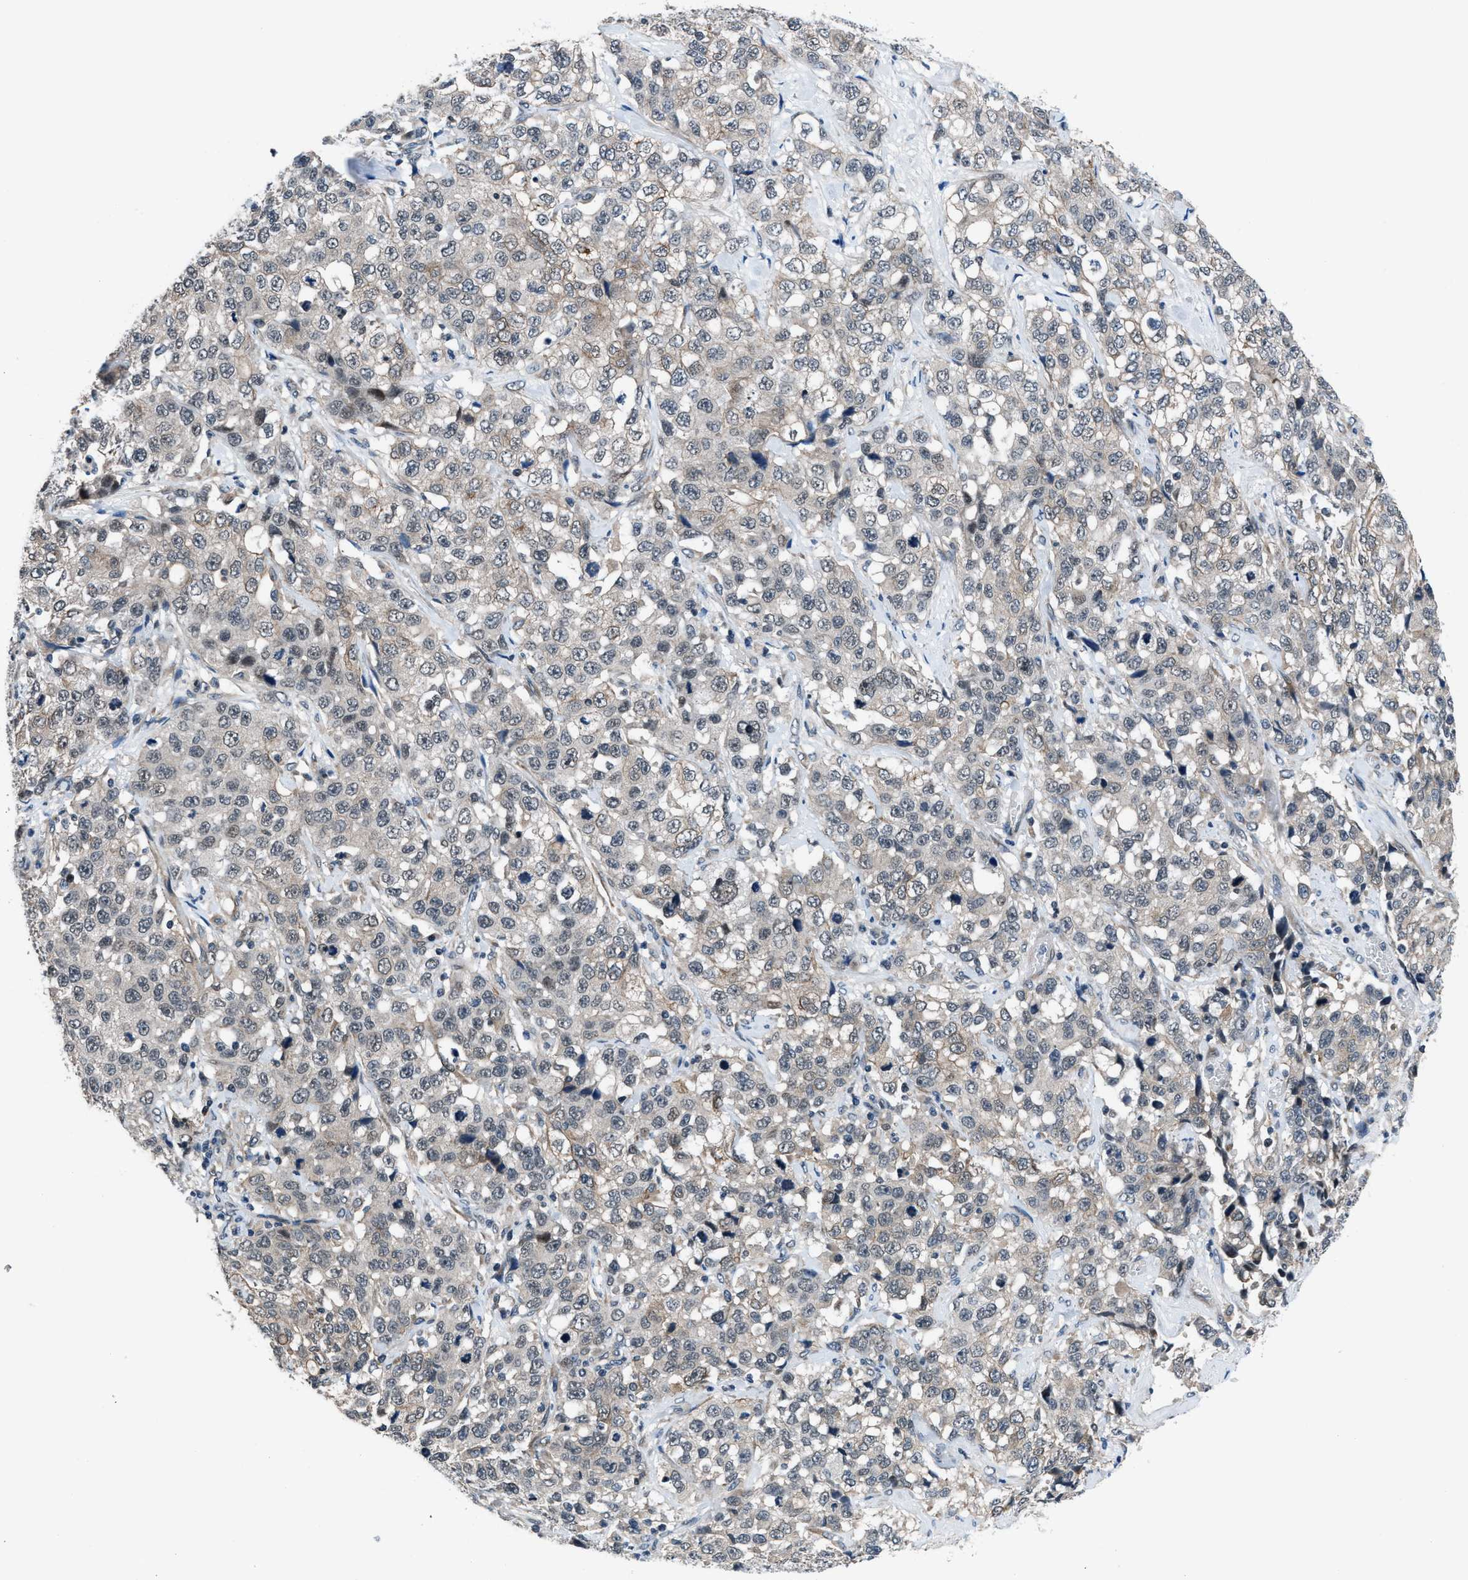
{"staining": {"intensity": "weak", "quantity": "<25%", "location": "cytoplasmic/membranous,nuclear"}, "tissue": "stomach cancer", "cell_type": "Tumor cells", "image_type": "cancer", "snomed": [{"axis": "morphology", "description": "Normal tissue, NOS"}, {"axis": "morphology", "description": "Adenocarcinoma, NOS"}, {"axis": "topography", "description": "Stomach"}], "caption": "Stomach cancer stained for a protein using immunohistochemistry exhibits no positivity tumor cells.", "gene": "SETD5", "patient": {"sex": "male", "age": 48}}